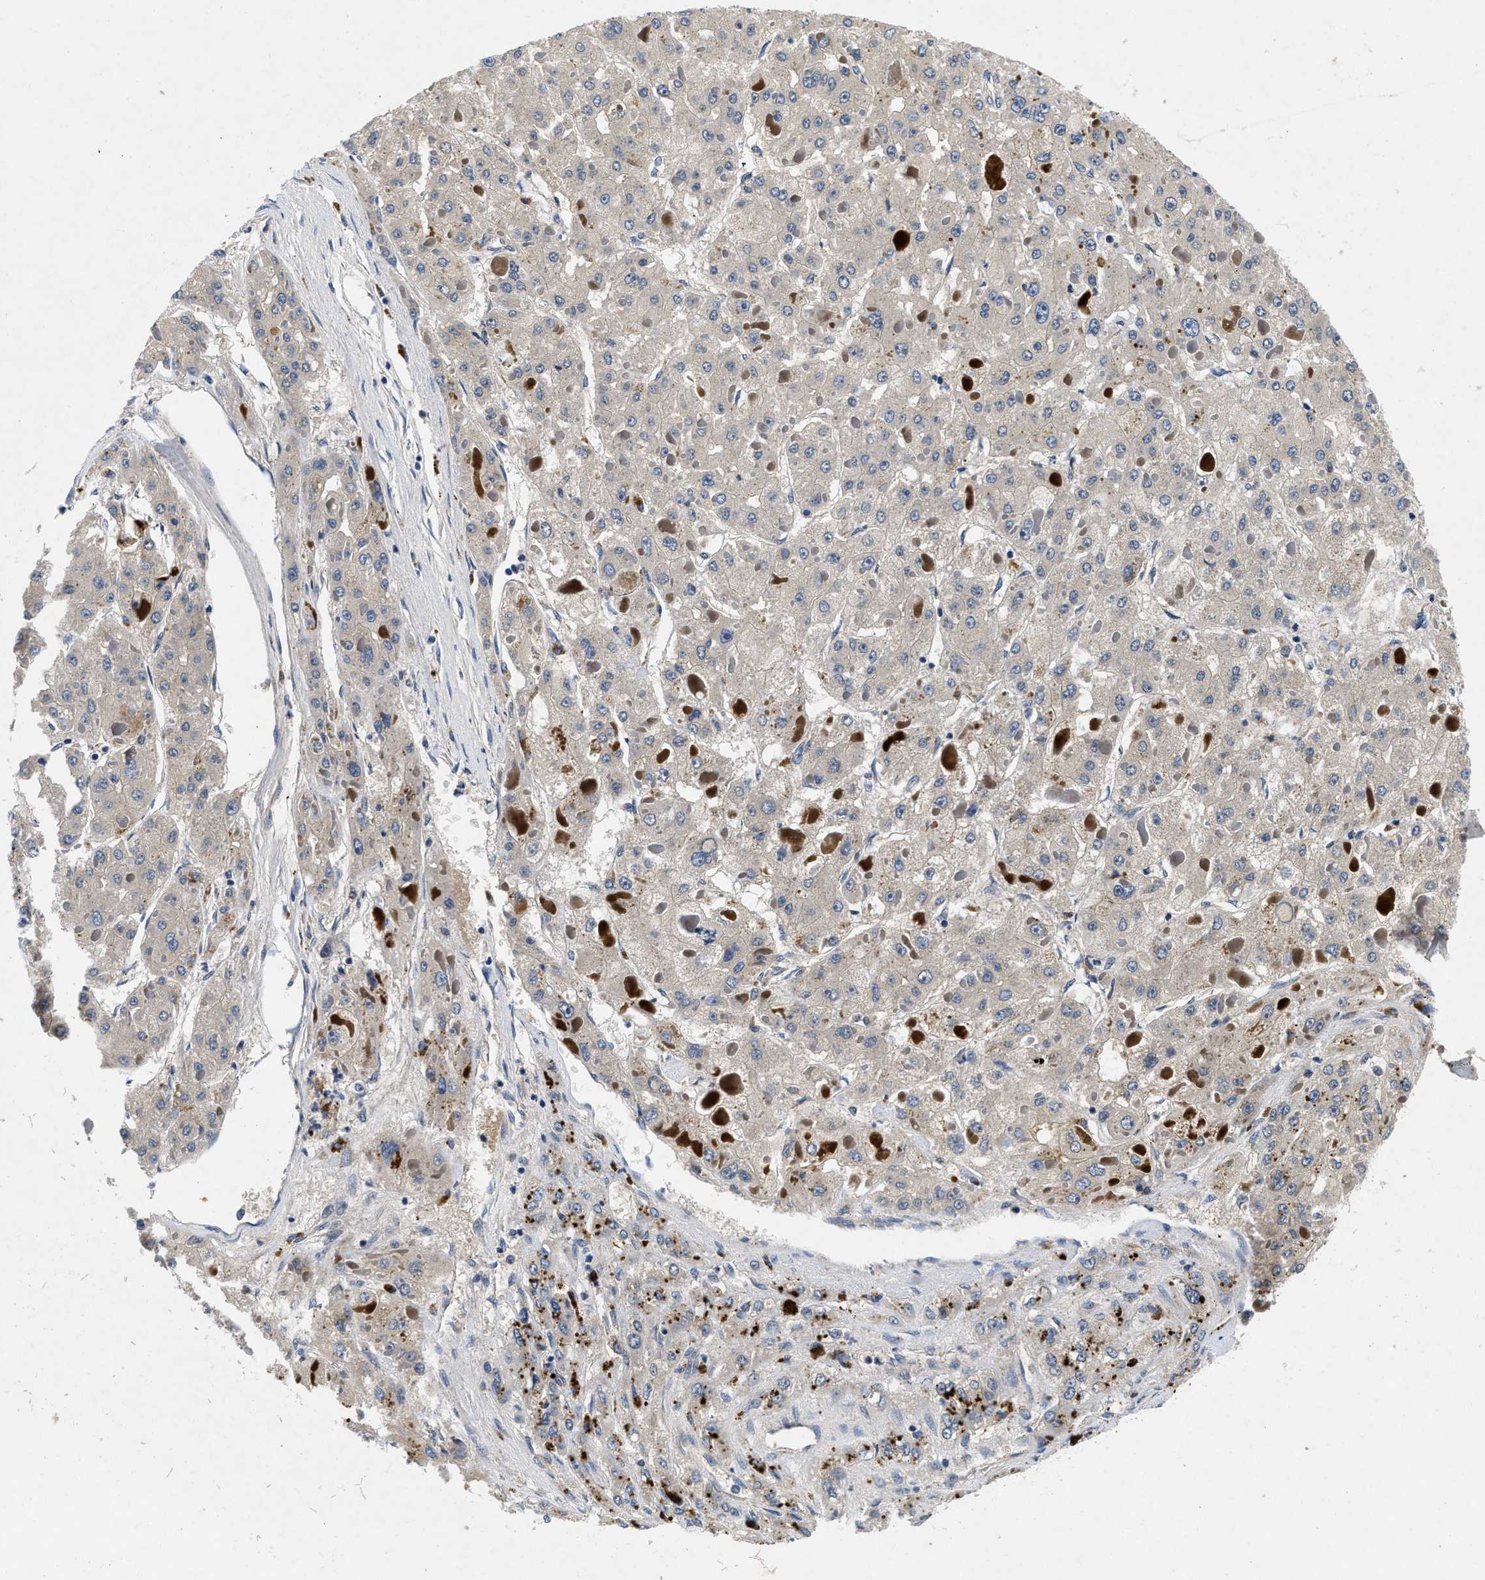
{"staining": {"intensity": "negative", "quantity": "none", "location": "none"}, "tissue": "liver cancer", "cell_type": "Tumor cells", "image_type": "cancer", "snomed": [{"axis": "morphology", "description": "Carcinoma, Hepatocellular, NOS"}, {"axis": "topography", "description": "Liver"}], "caption": "High power microscopy histopathology image of an immunohistochemistry photomicrograph of liver hepatocellular carcinoma, revealing no significant expression in tumor cells.", "gene": "PDP1", "patient": {"sex": "female", "age": 73}}